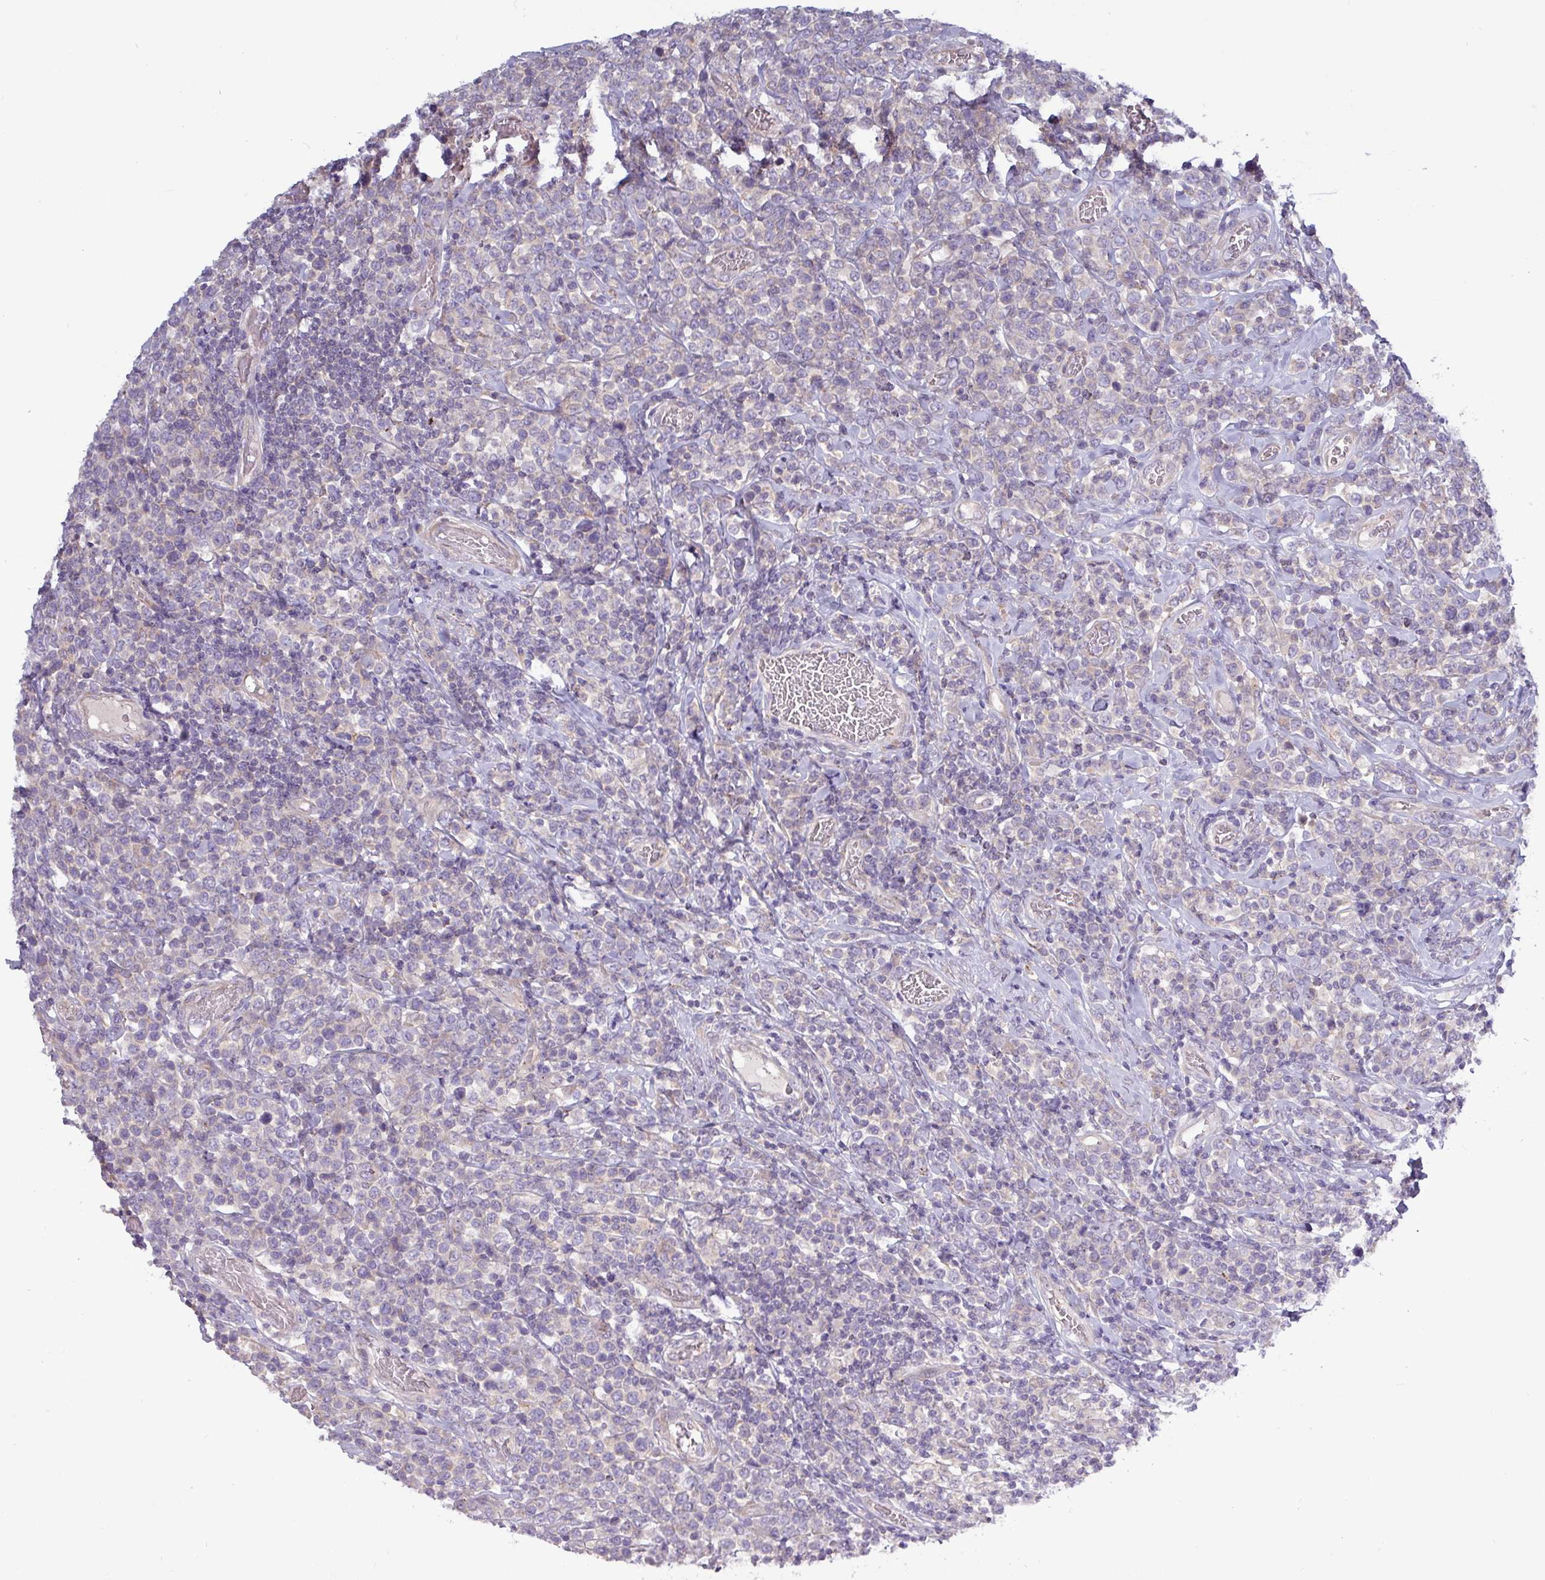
{"staining": {"intensity": "negative", "quantity": "none", "location": "none"}, "tissue": "lymphoma", "cell_type": "Tumor cells", "image_type": "cancer", "snomed": [{"axis": "morphology", "description": "Malignant lymphoma, non-Hodgkin's type, High grade"}, {"axis": "topography", "description": "Soft tissue"}], "caption": "There is no significant staining in tumor cells of lymphoma.", "gene": "PLIN2", "patient": {"sex": "female", "age": 56}}